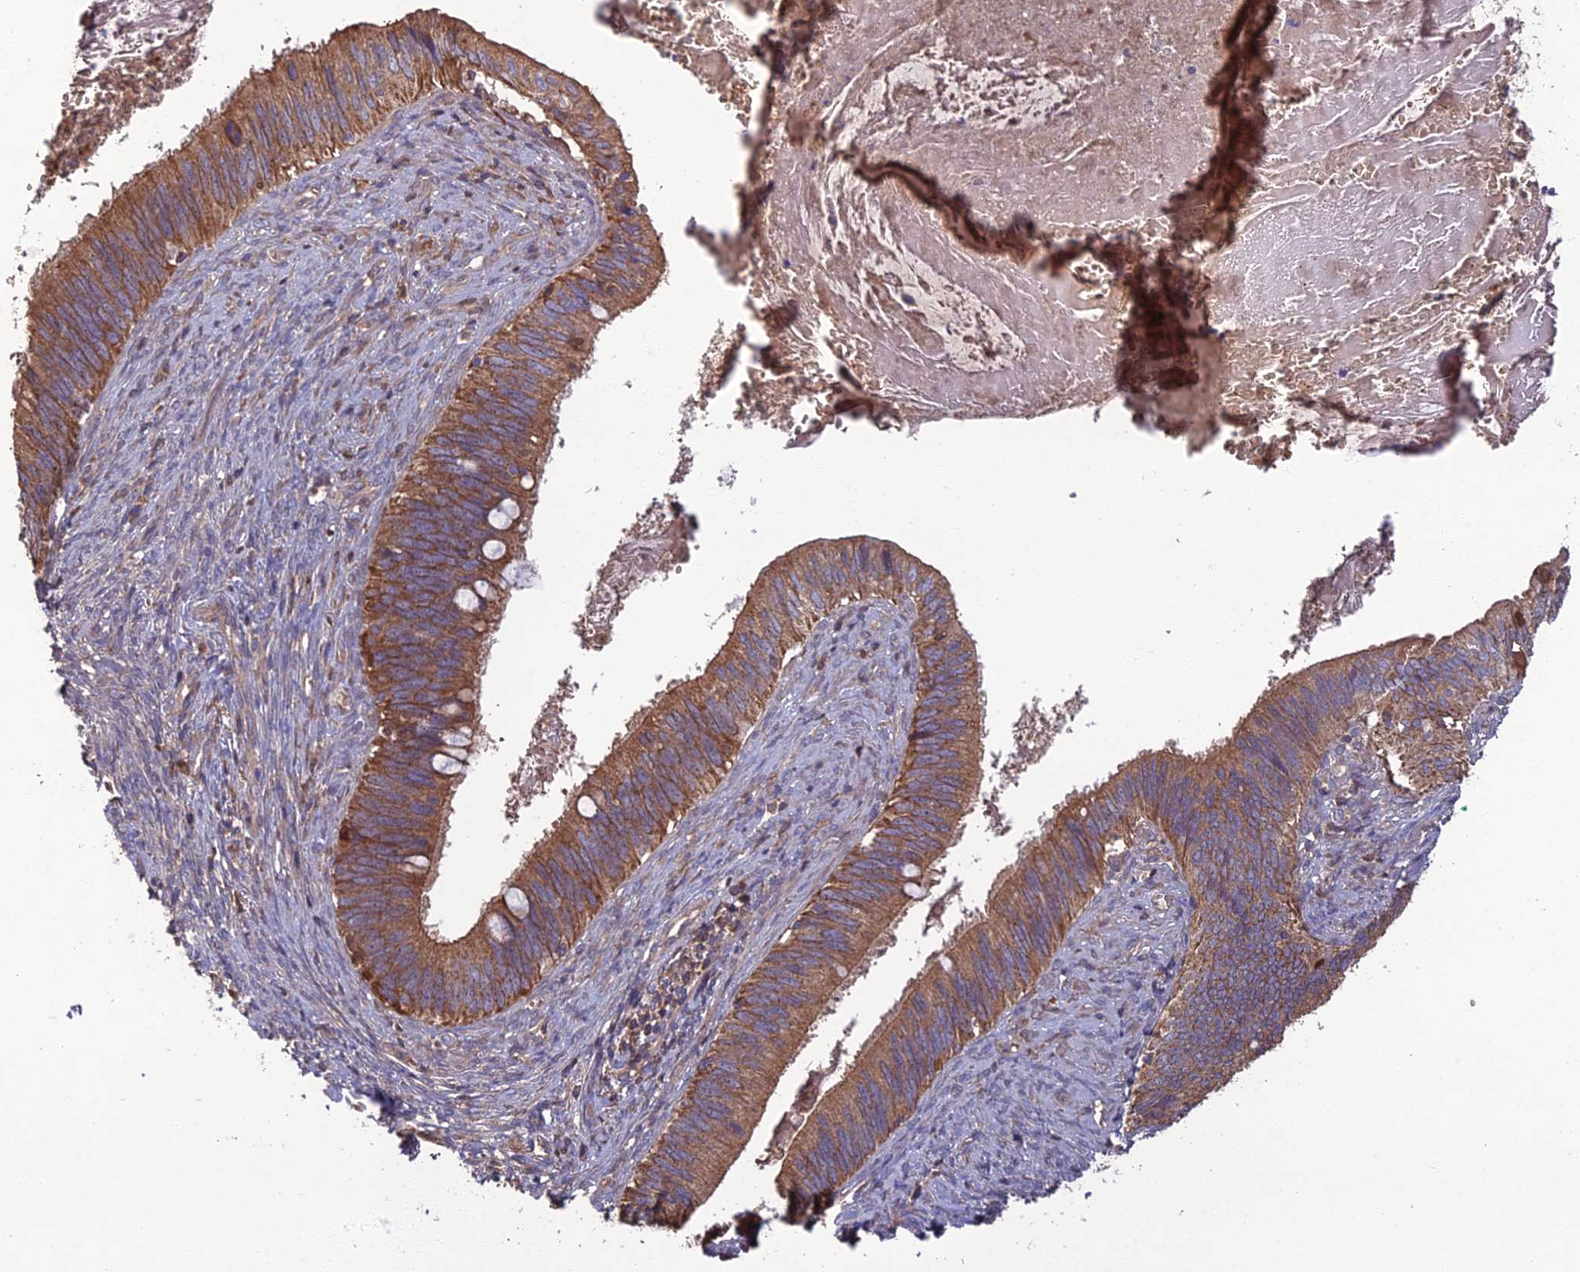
{"staining": {"intensity": "moderate", "quantity": ">75%", "location": "cytoplasmic/membranous"}, "tissue": "cervical cancer", "cell_type": "Tumor cells", "image_type": "cancer", "snomed": [{"axis": "morphology", "description": "Adenocarcinoma, NOS"}, {"axis": "topography", "description": "Cervix"}], "caption": "This histopathology image demonstrates immunohistochemistry (IHC) staining of cervical cancer, with medium moderate cytoplasmic/membranous expression in approximately >75% of tumor cells.", "gene": "GALR2", "patient": {"sex": "female", "age": 42}}